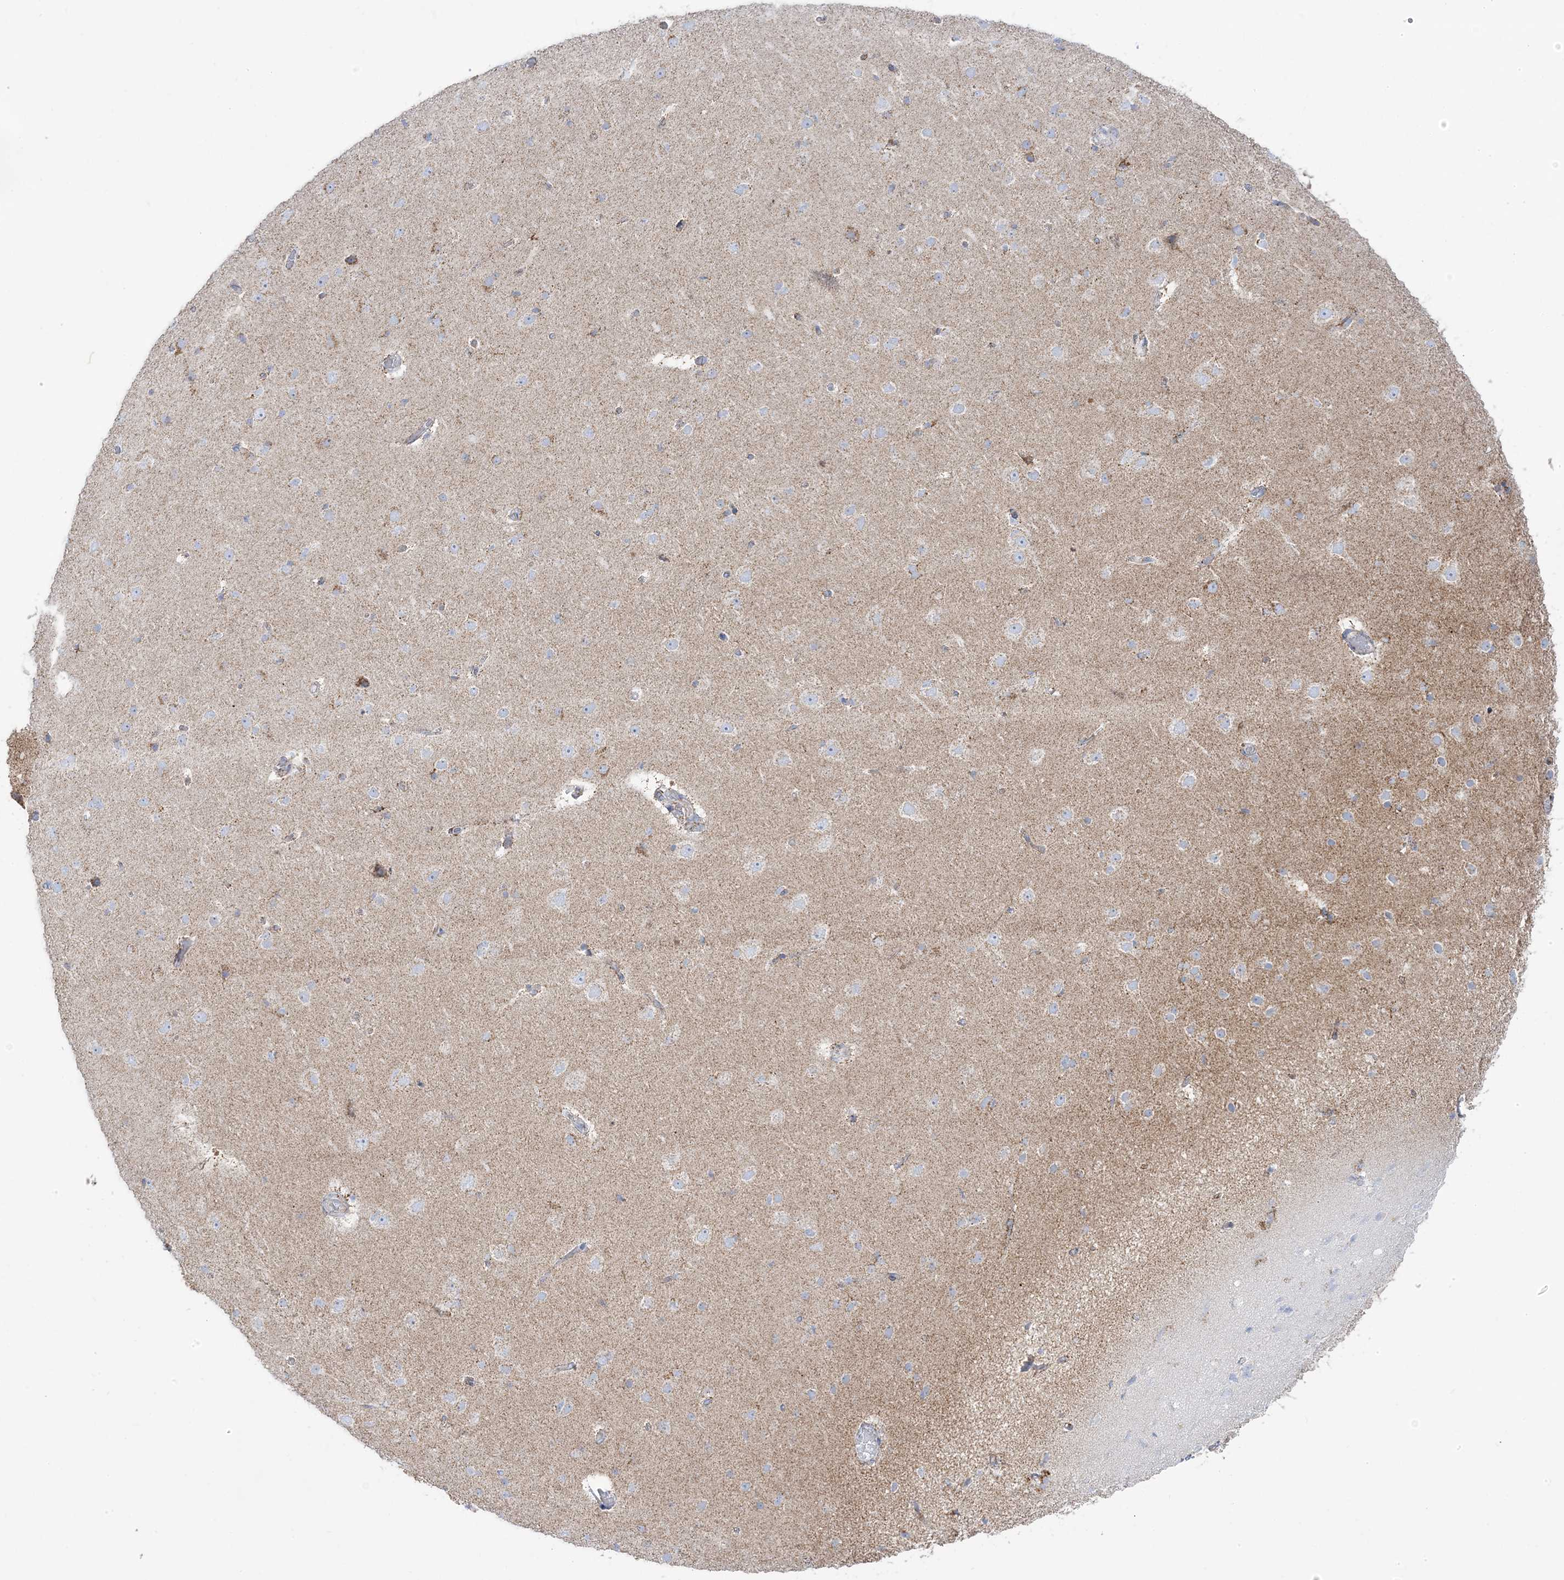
{"staining": {"intensity": "weak", "quantity": ">75%", "location": "cytoplasmic/membranous"}, "tissue": "cerebral cortex", "cell_type": "Endothelial cells", "image_type": "normal", "snomed": [{"axis": "morphology", "description": "Normal tissue, NOS"}, {"axis": "topography", "description": "Cerebral cortex"}], "caption": "Endothelial cells display low levels of weak cytoplasmic/membranous expression in approximately >75% of cells in normal human cerebral cortex.", "gene": "PCCB", "patient": {"sex": "male", "age": 34}}